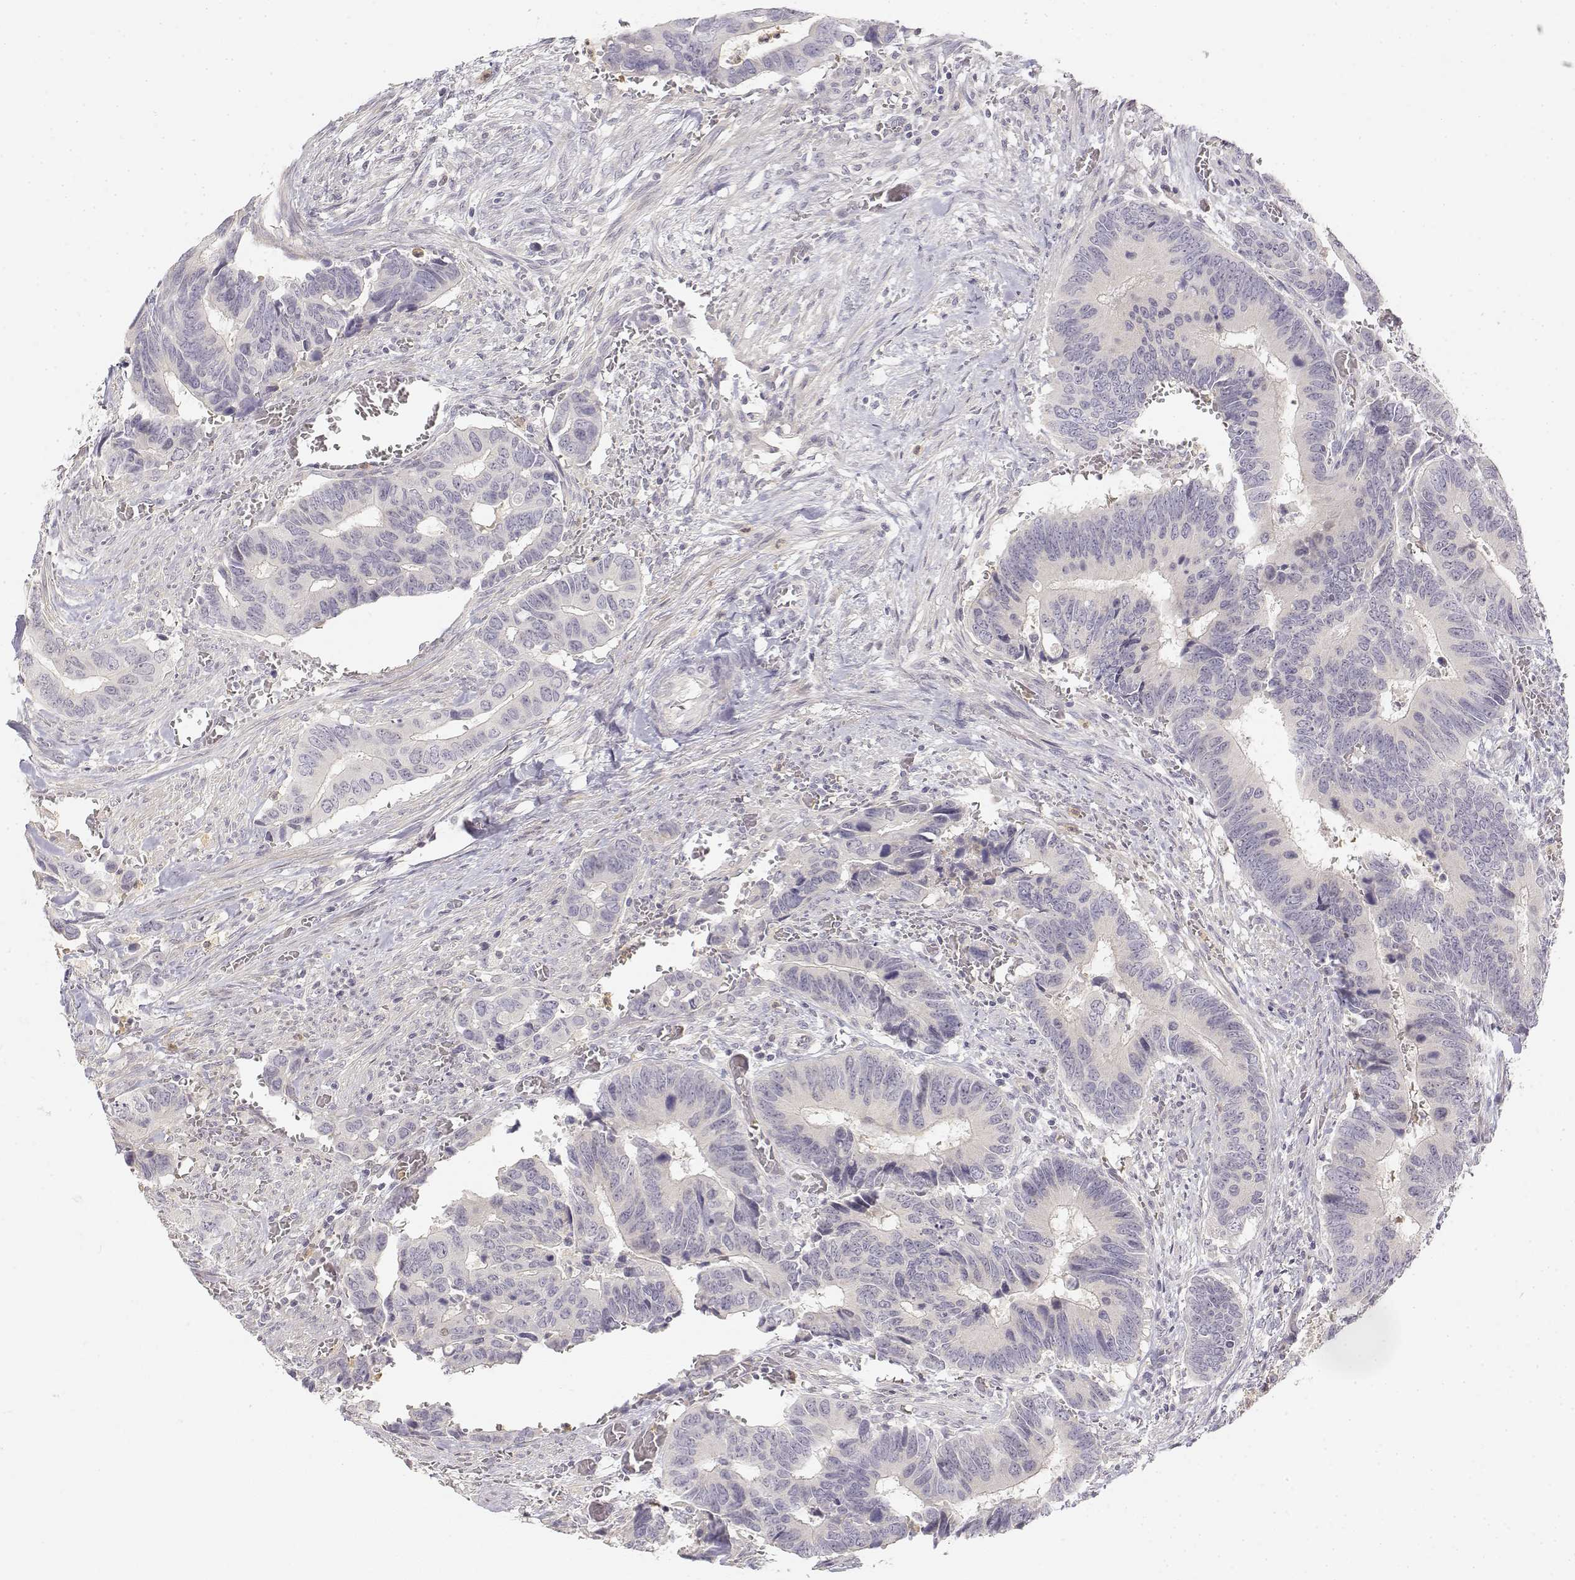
{"staining": {"intensity": "negative", "quantity": "none", "location": "none"}, "tissue": "colorectal cancer", "cell_type": "Tumor cells", "image_type": "cancer", "snomed": [{"axis": "morphology", "description": "Adenocarcinoma, NOS"}, {"axis": "topography", "description": "Colon"}], "caption": "Adenocarcinoma (colorectal) stained for a protein using IHC reveals no positivity tumor cells.", "gene": "GLIPR1L2", "patient": {"sex": "male", "age": 49}}